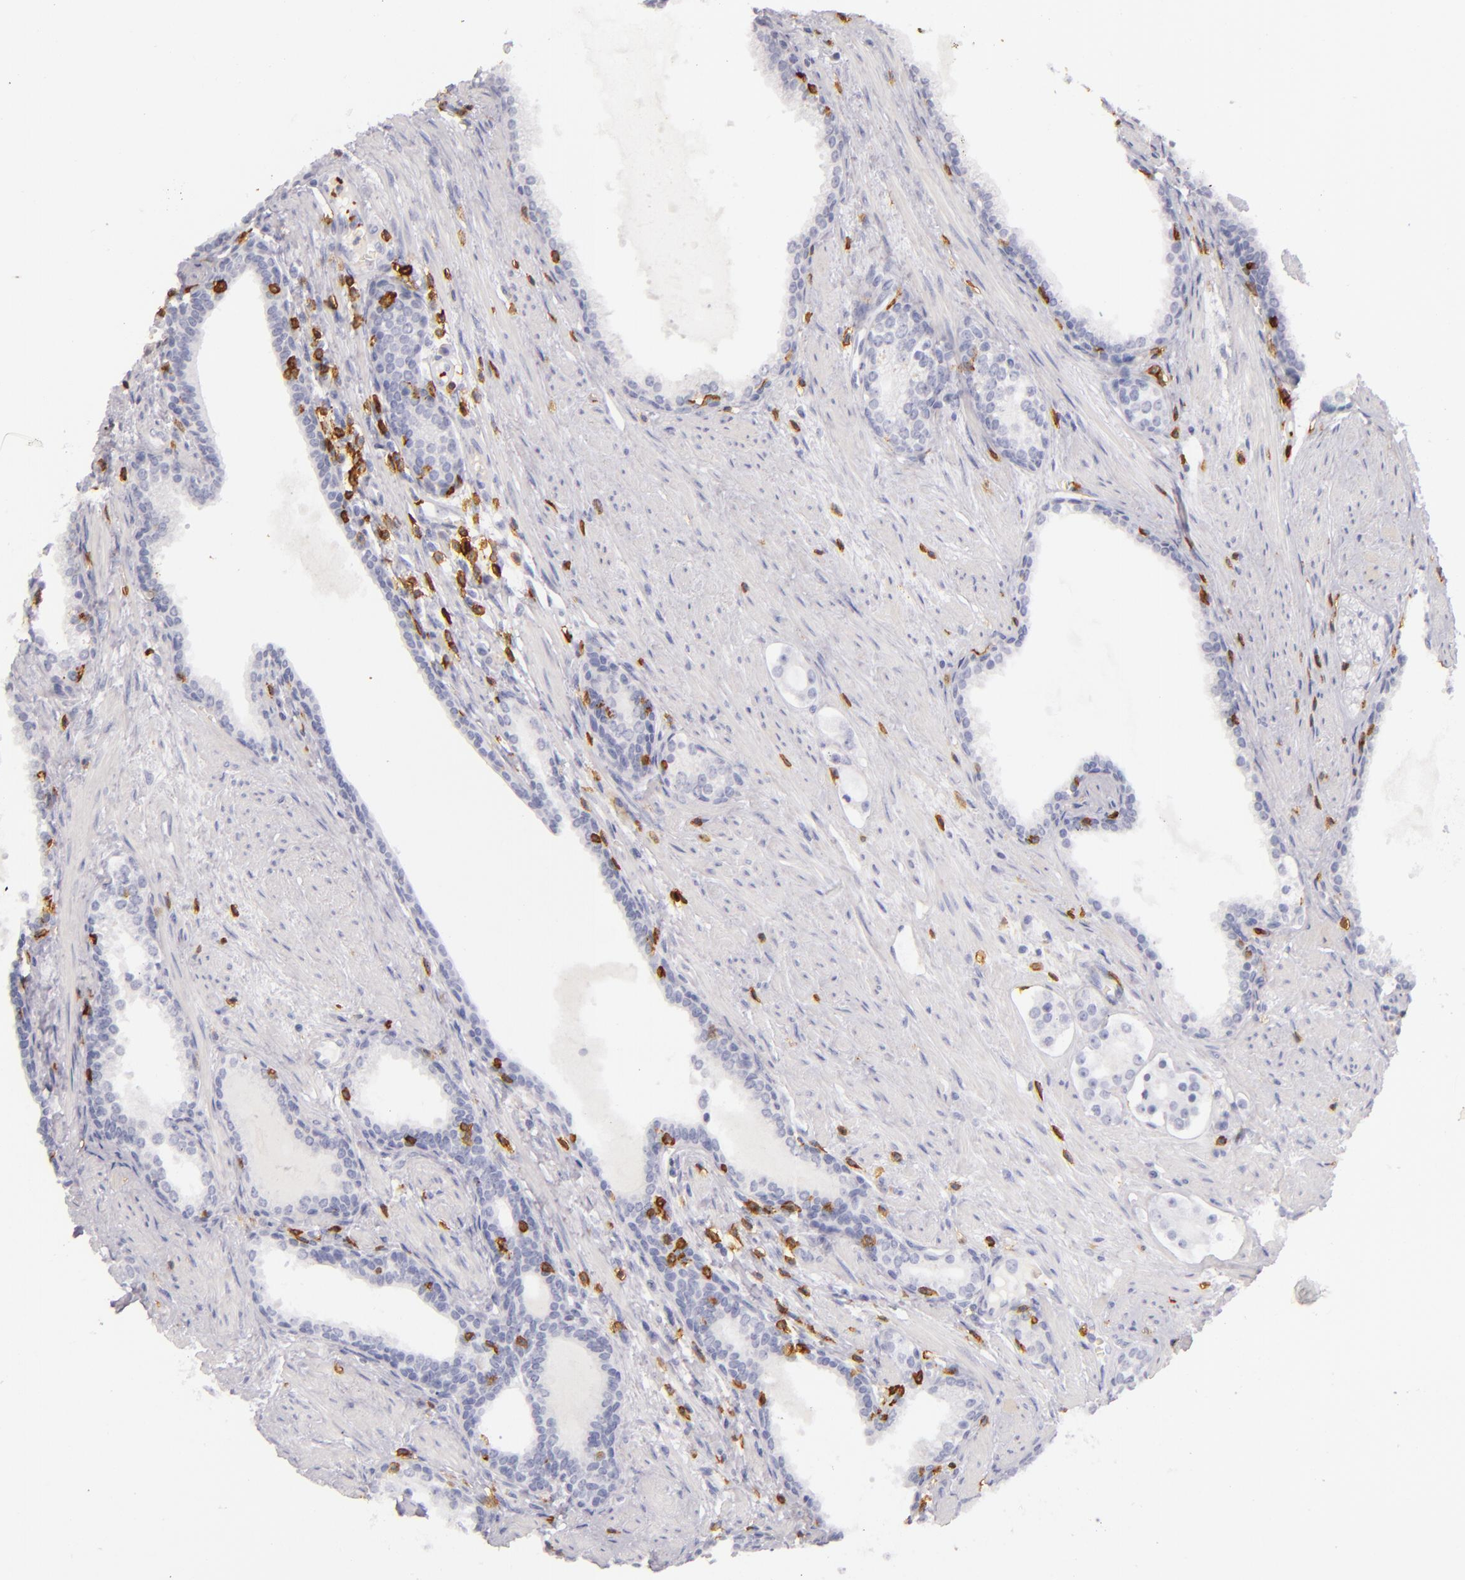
{"staining": {"intensity": "negative", "quantity": "none", "location": "none"}, "tissue": "prostate cancer", "cell_type": "Tumor cells", "image_type": "cancer", "snomed": [{"axis": "morphology", "description": "Adenocarcinoma, Medium grade"}, {"axis": "topography", "description": "Prostate"}], "caption": "Protein analysis of prostate cancer displays no significant staining in tumor cells.", "gene": "LAT", "patient": {"sex": "male", "age": 73}}